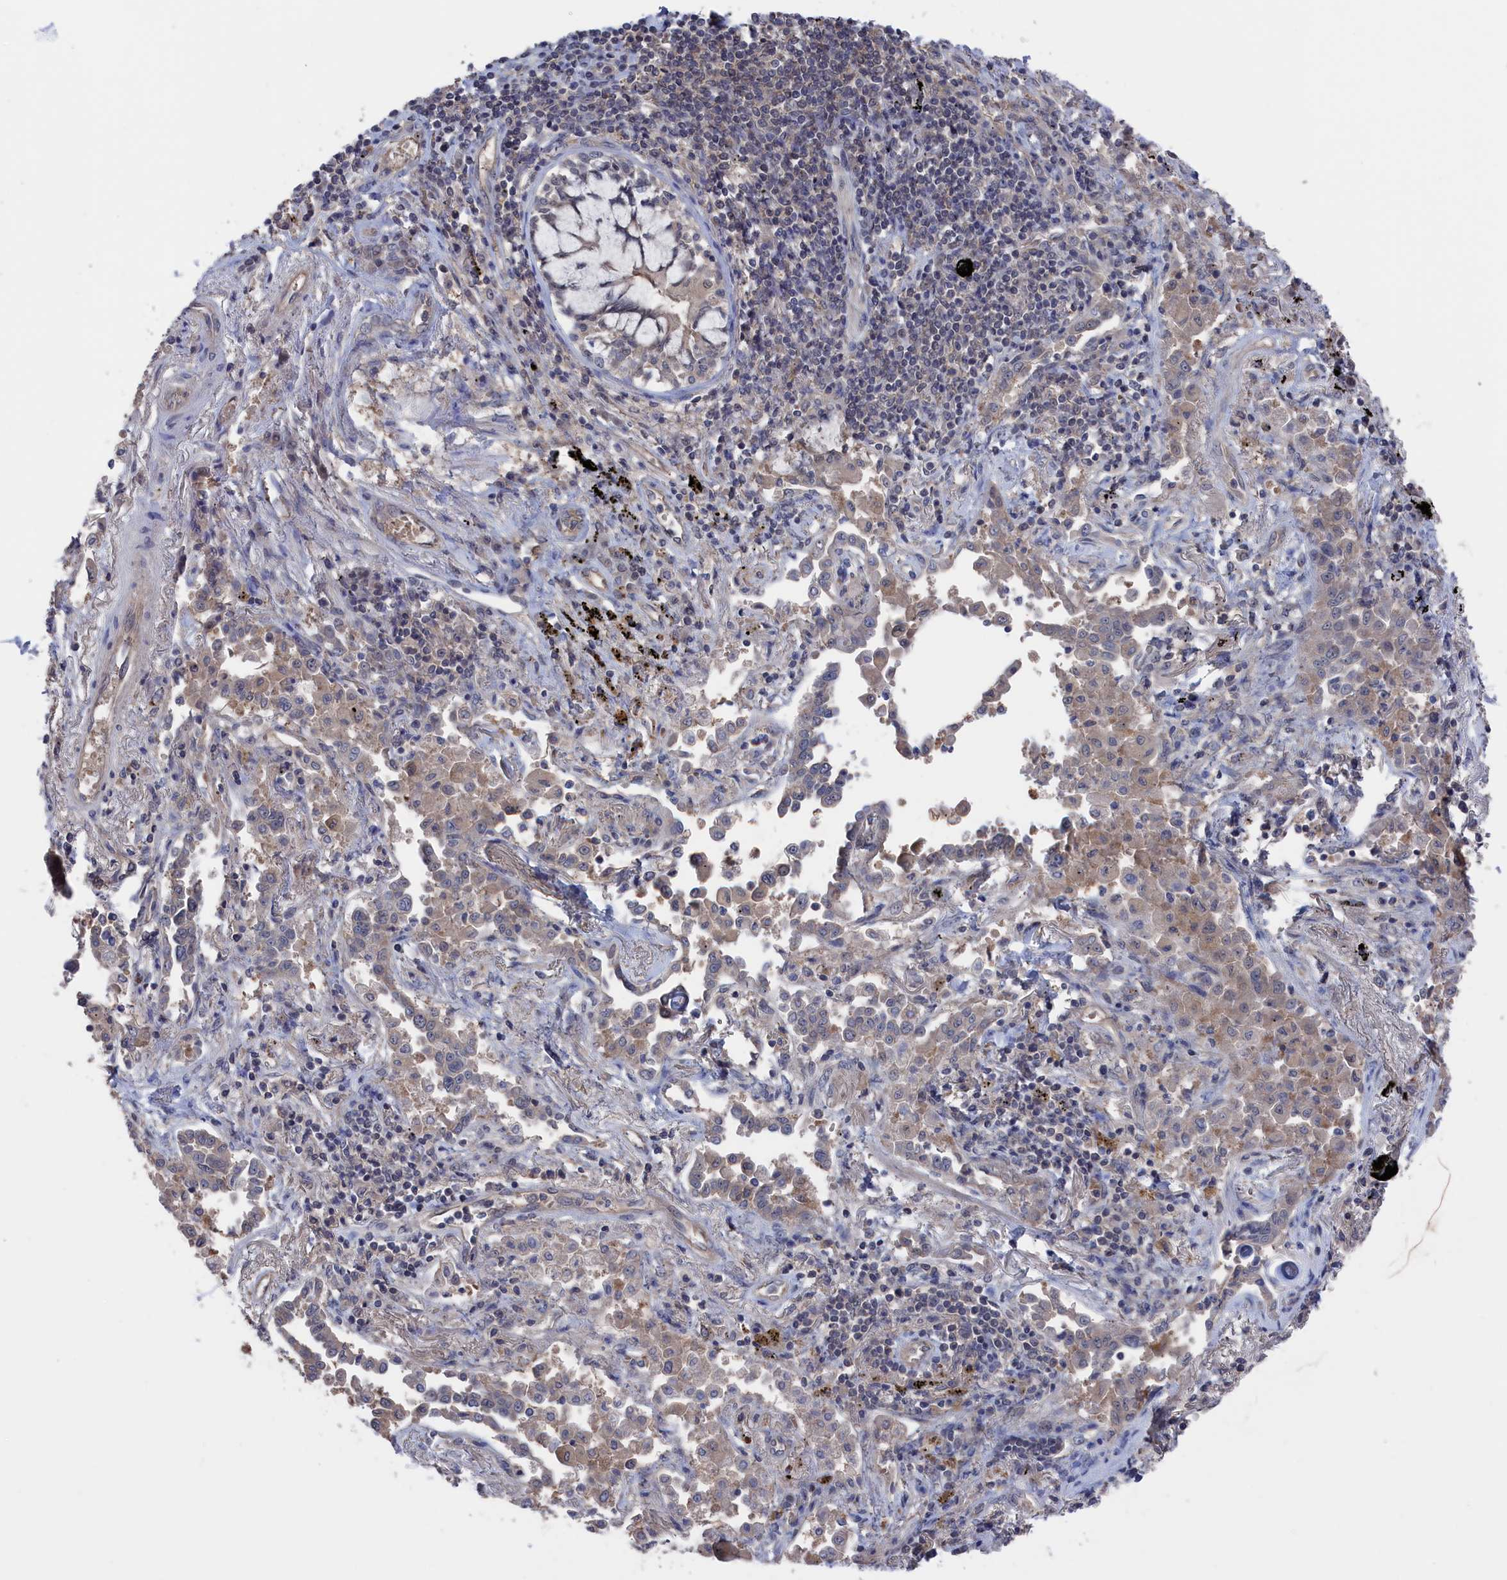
{"staining": {"intensity": "weak", "quantity": "<25%", "location": "cytoplasmic/membranous"}, "tissue": "lung cancer", "cell_type": "Tumor cells", "image_type": "cancer", "snomed": [{"axis": "morphology", "description": "Adenocarcinoma, NOS"}, {"axis": "topography", "description": "Lung"}], "caption": "A high-resolution histopathology image shows immunohistochemistry (IHC) staining of lung adenocarcinoma, which displays no significant expression in tumor cells. (Immunohistochemistry (ihc), brightfield microscopy, high magnification).", "gene": "NUTF2", "patient": {"sex": "male", "age": 67}}